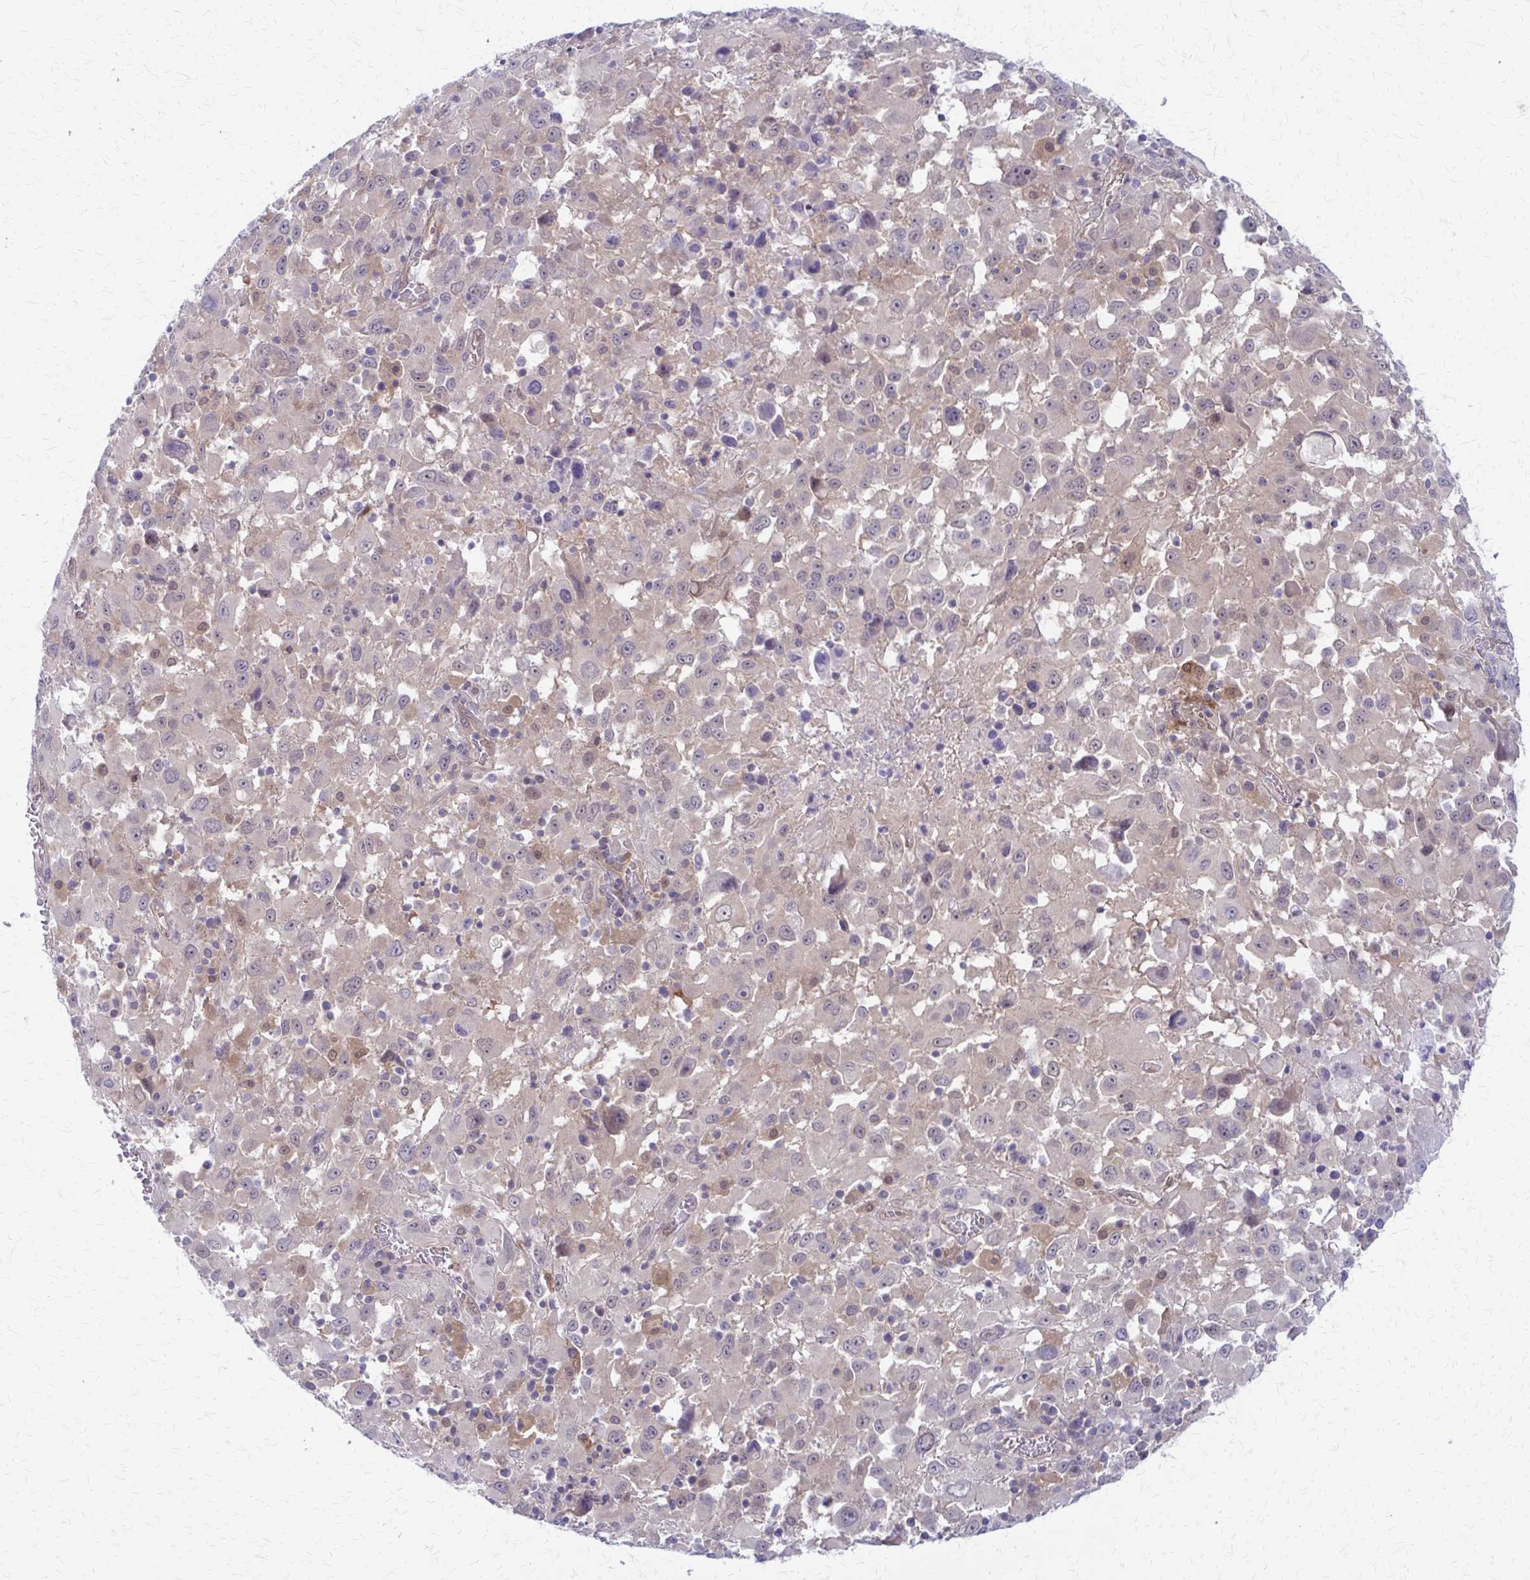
{"staining": {"intensity": "weak", "quantity": "<25%", "location": "nuclear"}, "tissue": "melanoma", "cell_type": "Tumor cells", "image_type": "cancer", "snomed": [{"axis": "morphology", "description": "Malignant melanoma, Metastatic site"}, {"axis": "topography", "description": "Soft tissue"}], "caption": "High magnification brightfield microscopy of melanoma stained with DAB (brown) and counterstained with hematoxylin (blue): tumor cells show no significant expression. (DAB (3,3'-diaminobenzidine) immunohistochemistry (IHC) with hematoxylin counter stain).", "gene": "CLIC2", "patient": {"sex": "male", "age": 50}}